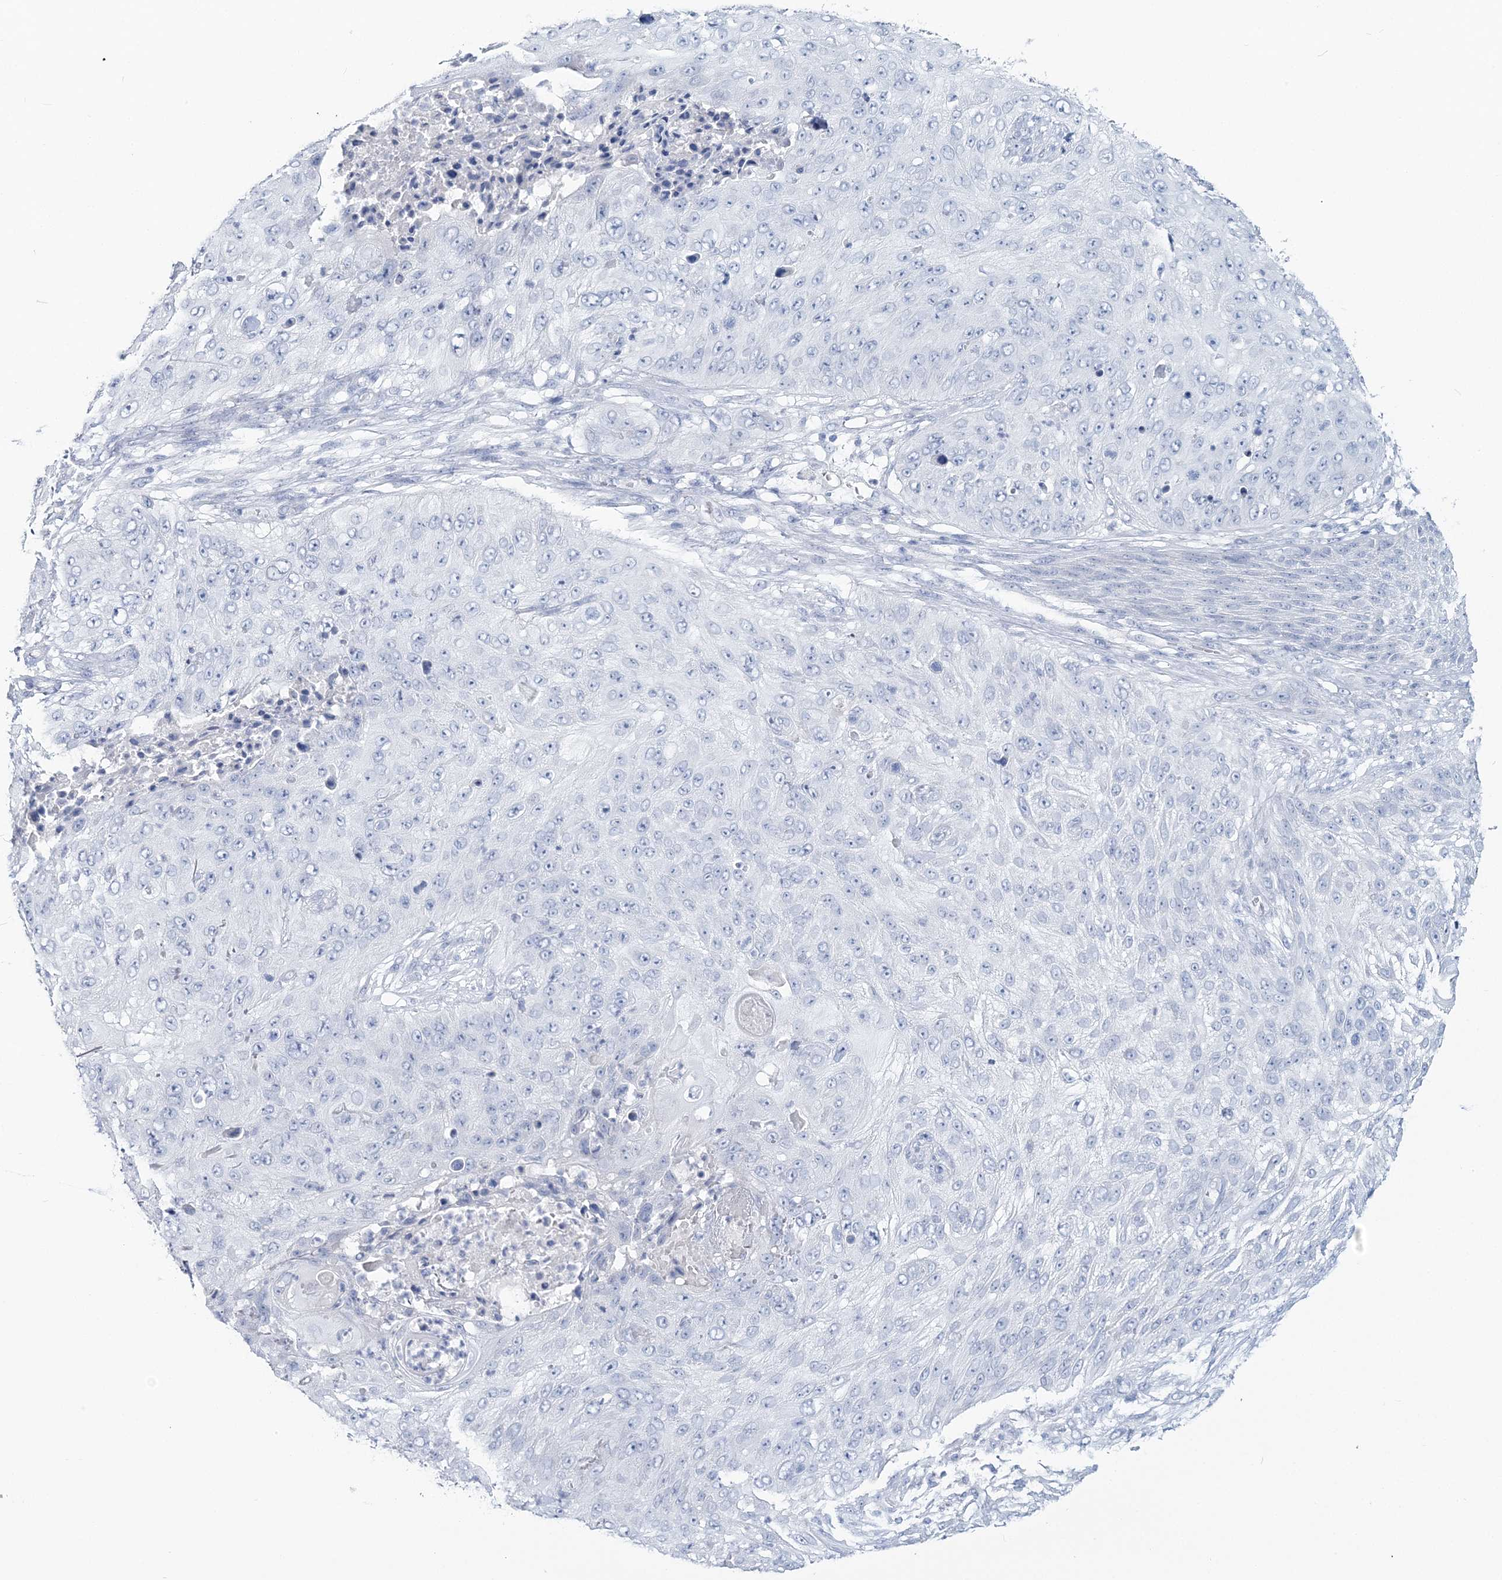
{"staining": {"intensity": "negative", "quantity": "none", "location": "none"}, "tissue": "skin cancer", "cell_type": "Tumor cells", "image_type": "cancer", "snomed": [{"axis": "morphology", "description": "Squamous cell carcinoma, NOS"}, {"axis": "topography", "description": "Skin"}], "caption": "Tumor cells show no significant staining in skin cancer.", "gene": "CYP3A4", "patient": {"sex": "female", "age": 80}}